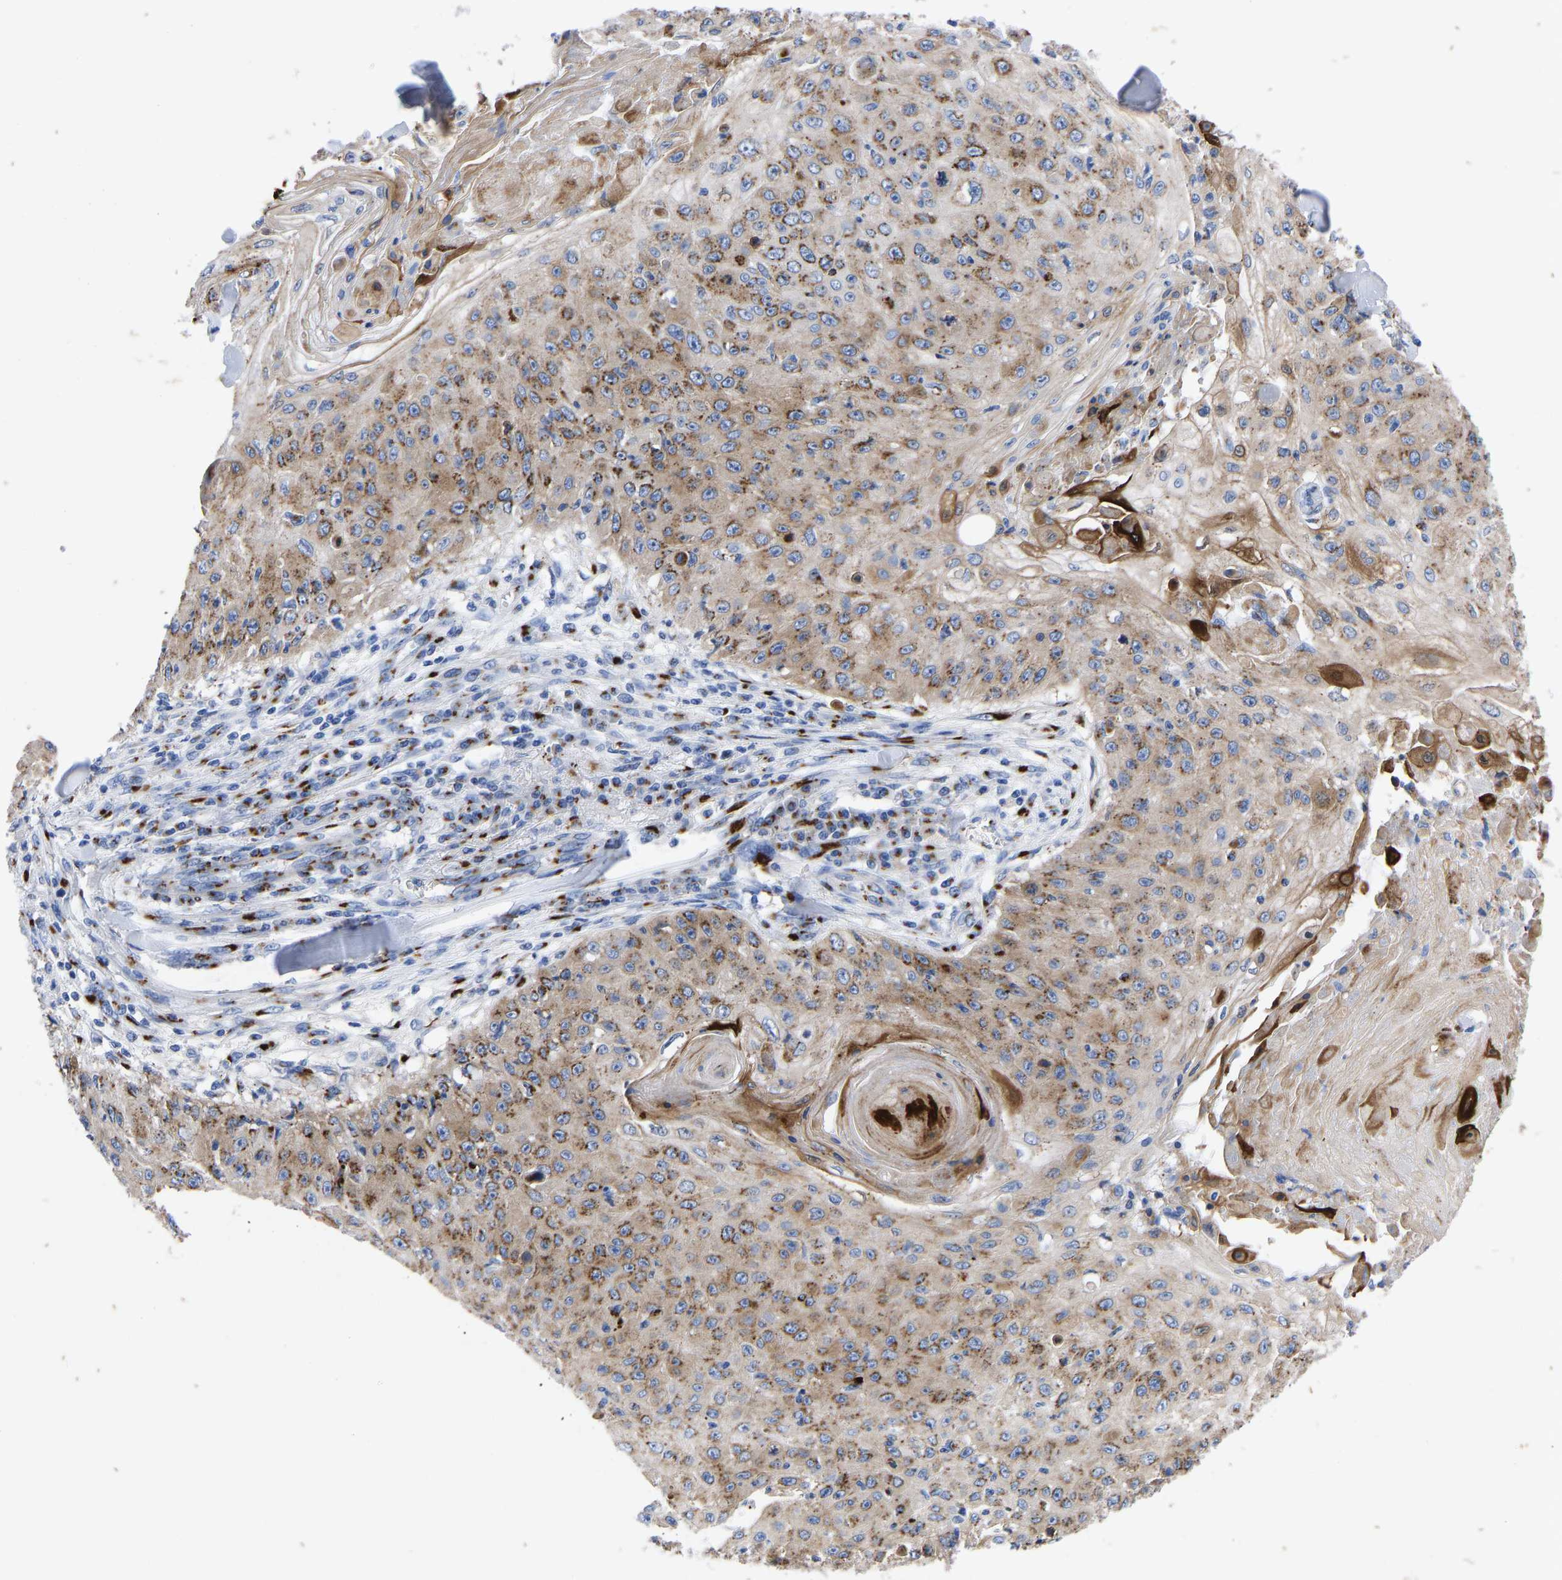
{"staining": {"intensity": "moderate", "quantity": ">75%", "location": "cytoplasmic/membranous"}, "tissue": "skin cancer", "cell_type": "Tumor cells", "image_type": "cancer", "snomed": [{"axis": "morphology", "description": "Squamous cell carcinoma, NOS"}, {"axis": "topography", "description": "Skin"}], "caption": "Squamous cell carcinoma (skin) tissue demonstrates moderate cytoplasmic/membranous staining in approximately >75% of tumor cells, visualized by immunohistochemistry.", "gene": "TMEM87A", "patient": {"sex": "male", "age": 86}}